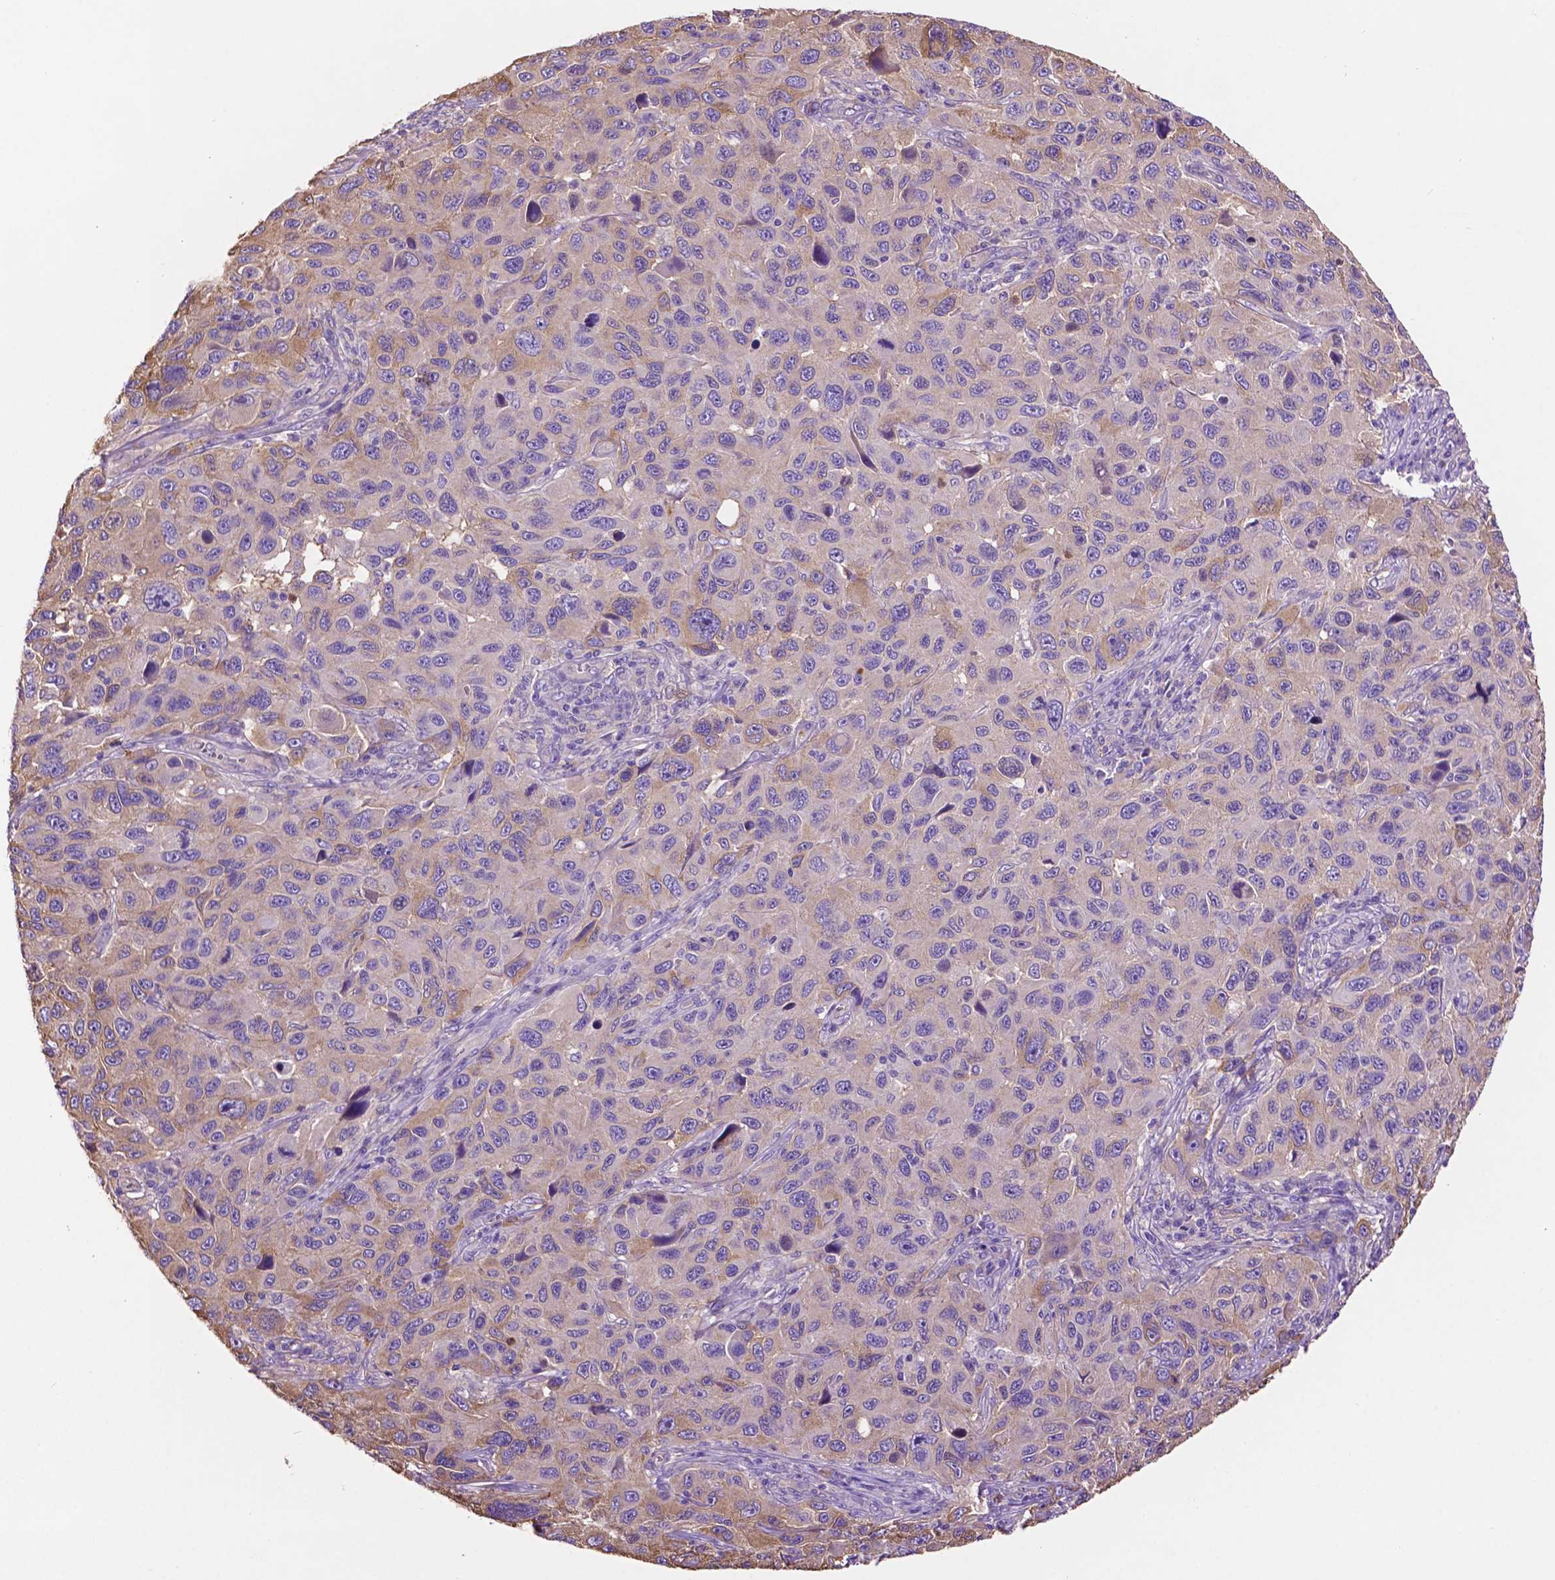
{"staining": {"intensity": "weak", "quantity": "<25%", "location": "cytoplasmic/membranous"}, "tissue": "melanoma", "cell_type": "Tumor cells", "image_type": "cancer", "snomed": [{"axis": "morphology", "description": "Malignant melanoma, NOS"}, {"axis": "topography", "description": "Skin"}], "caption": "Melanoma stained for a protein using IHC shows no expression tumor cells.", "gene": "GDPD5", "patient": {"sex": "male", "age": 53}}